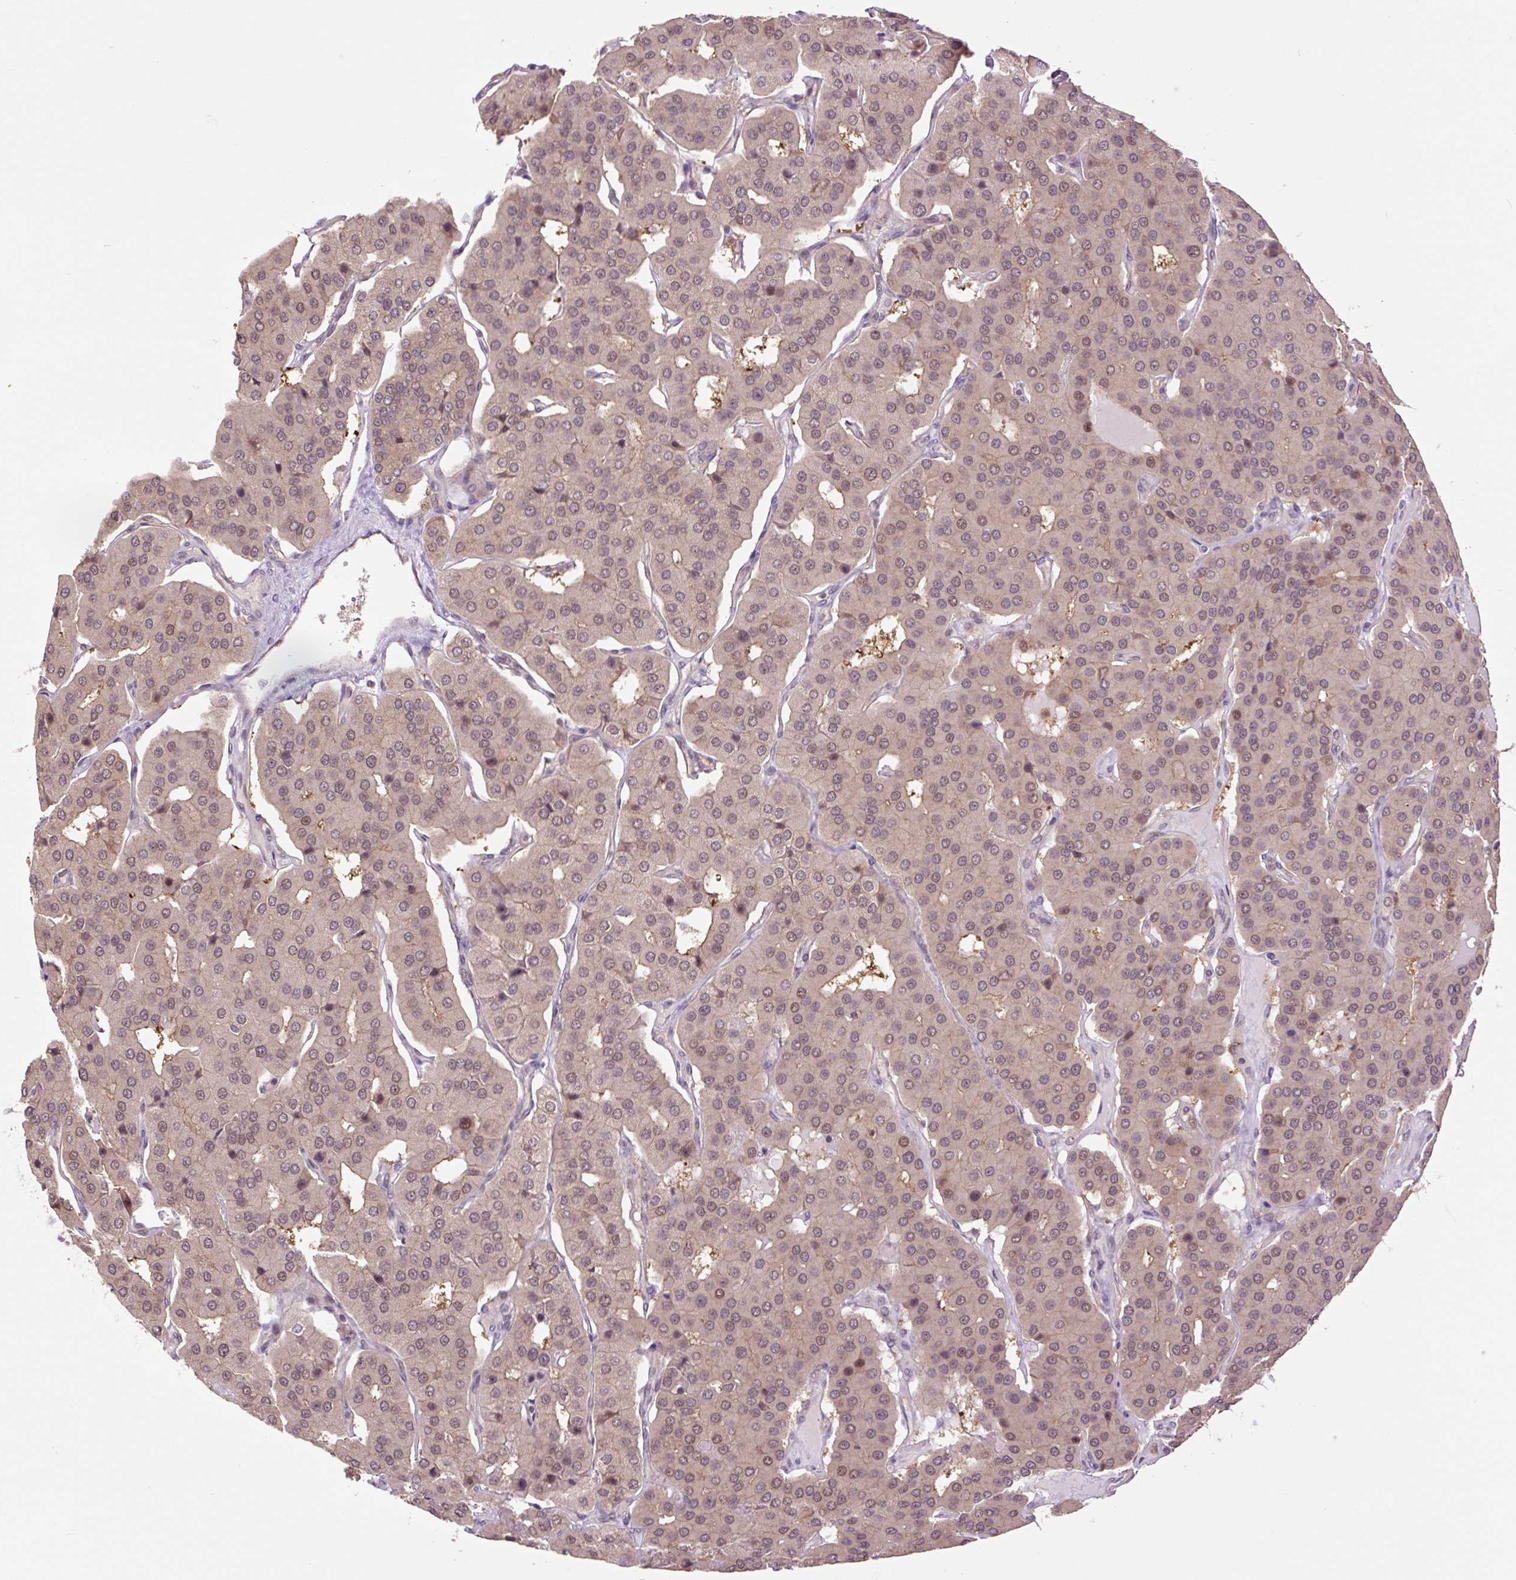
{"staining": {"intensity": "weak", "quantity": "25%-75%", "location": "cytoplasmic/membranous,nuclear"}, "tissue": "parathyroid gland", "cell_type": "Glandular cells", "image_type": "normal", "snomed": [{"axis": "morphology", "description": "Normal tissue, NOS"}, {"axis": "morphology", "description": "Adenoma, NOS"}, {"axis": "topography", "description": "Parathyroid gland"}], "caption": "Protein positivity by IHC reveals weak cytoplasmic/membranous,nuclear staining in approximately 25%-75% of glandular cells in normal parathyroid gland.", "gene": "TPT1", "patient": {"sex": "female", "age": 86}}